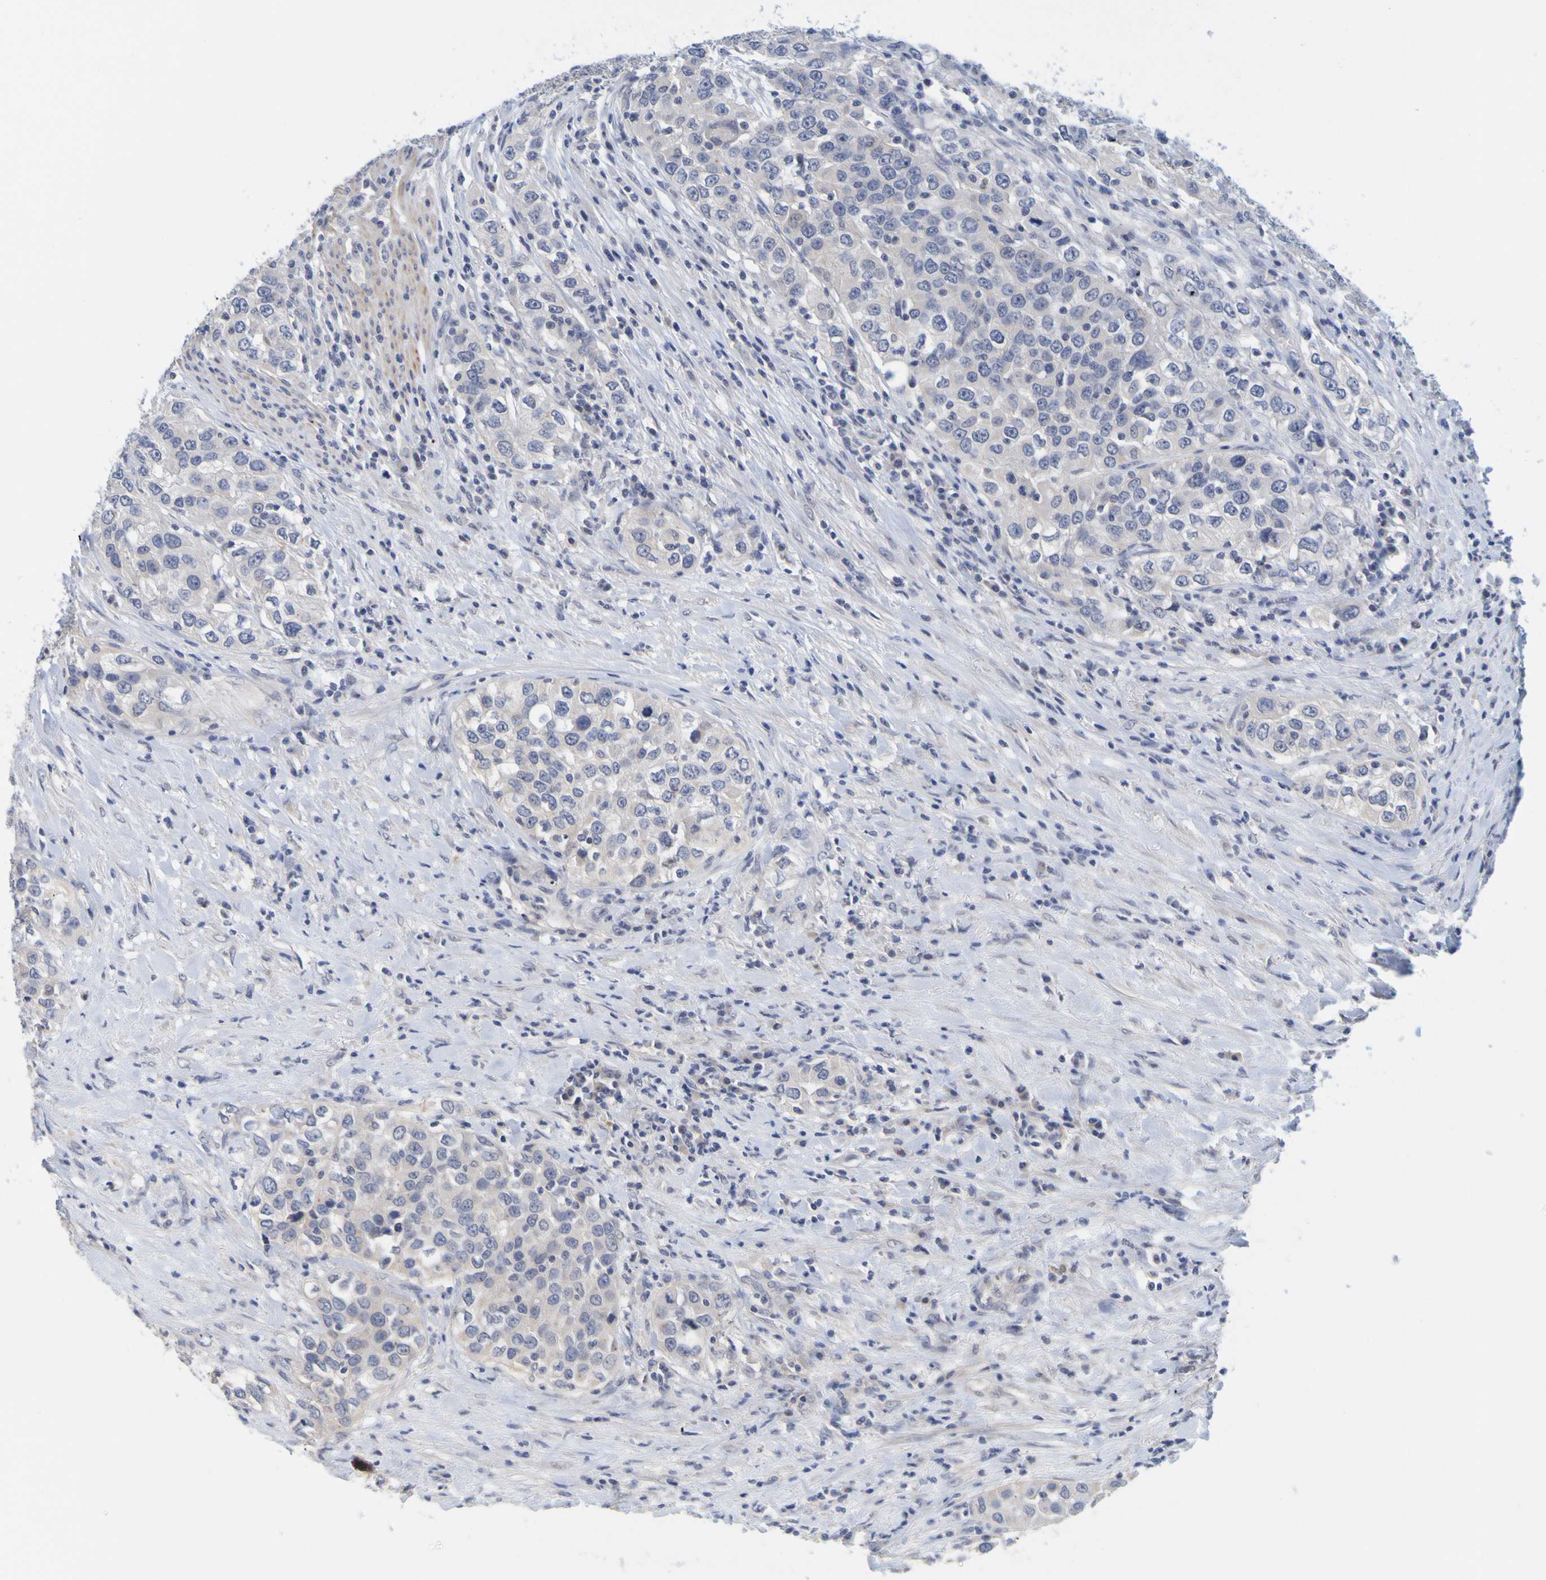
{"staining": {"intensity": "negative", "quantity": "none", "location": "none"}, "tissue": "urothelial cancer", "cell_type": "Tumor cells", "image_type": "cancer", "snomed": [{"axis": "morphology", "description": "Urothelial carcinoma, High grade"}, {"axis": "topography", "description": "Urinary bladder"}], "caption": "This is an immunohistochemistry image of urothelial cancer. There is no expression in tumor cells.", "gene": "ENDOU", "patient": {"sex": "female", "age": 80}}